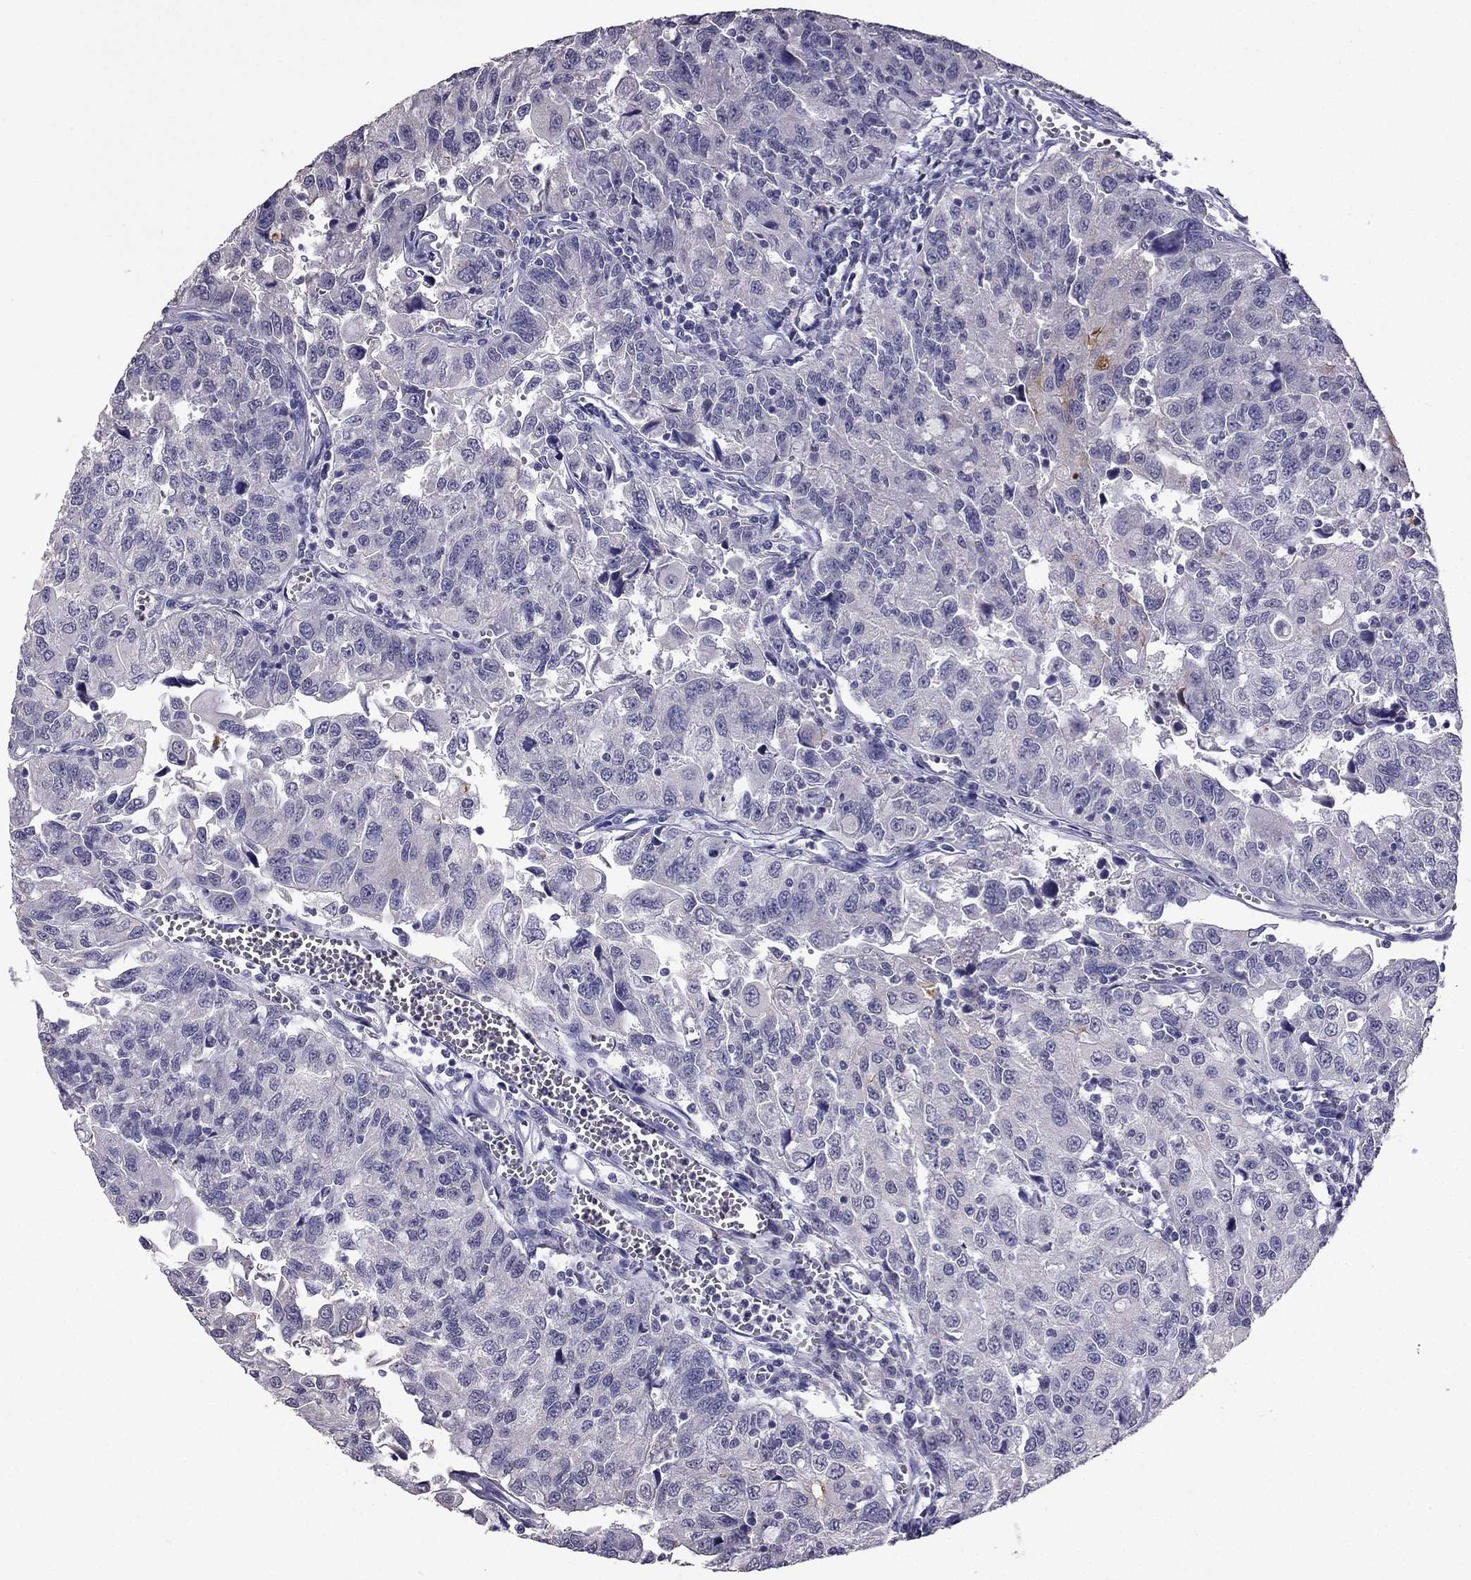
{"staining": {"intensity": "negative", "quantity": "none", "location": "none"}, "tissue": "urothelial cancer", "cell_type": "Tumor cells", "image_type": "cancer", "snomed": [{"axis": "morphology", "description": "Urothelial carcinoma, NOS"}, {"axis": "morphology", "description": "Urothelial carcinoma, High grade"}, {"axis": "topography", "description": "Urinary bladder"}], "caption": "IHC photomicrograph of human urothelial cancer stained for a protein (brown), which shows no staining in tumor cells.", "gene": "SCG5", "patient": {"sex": "female", "age": 73}}